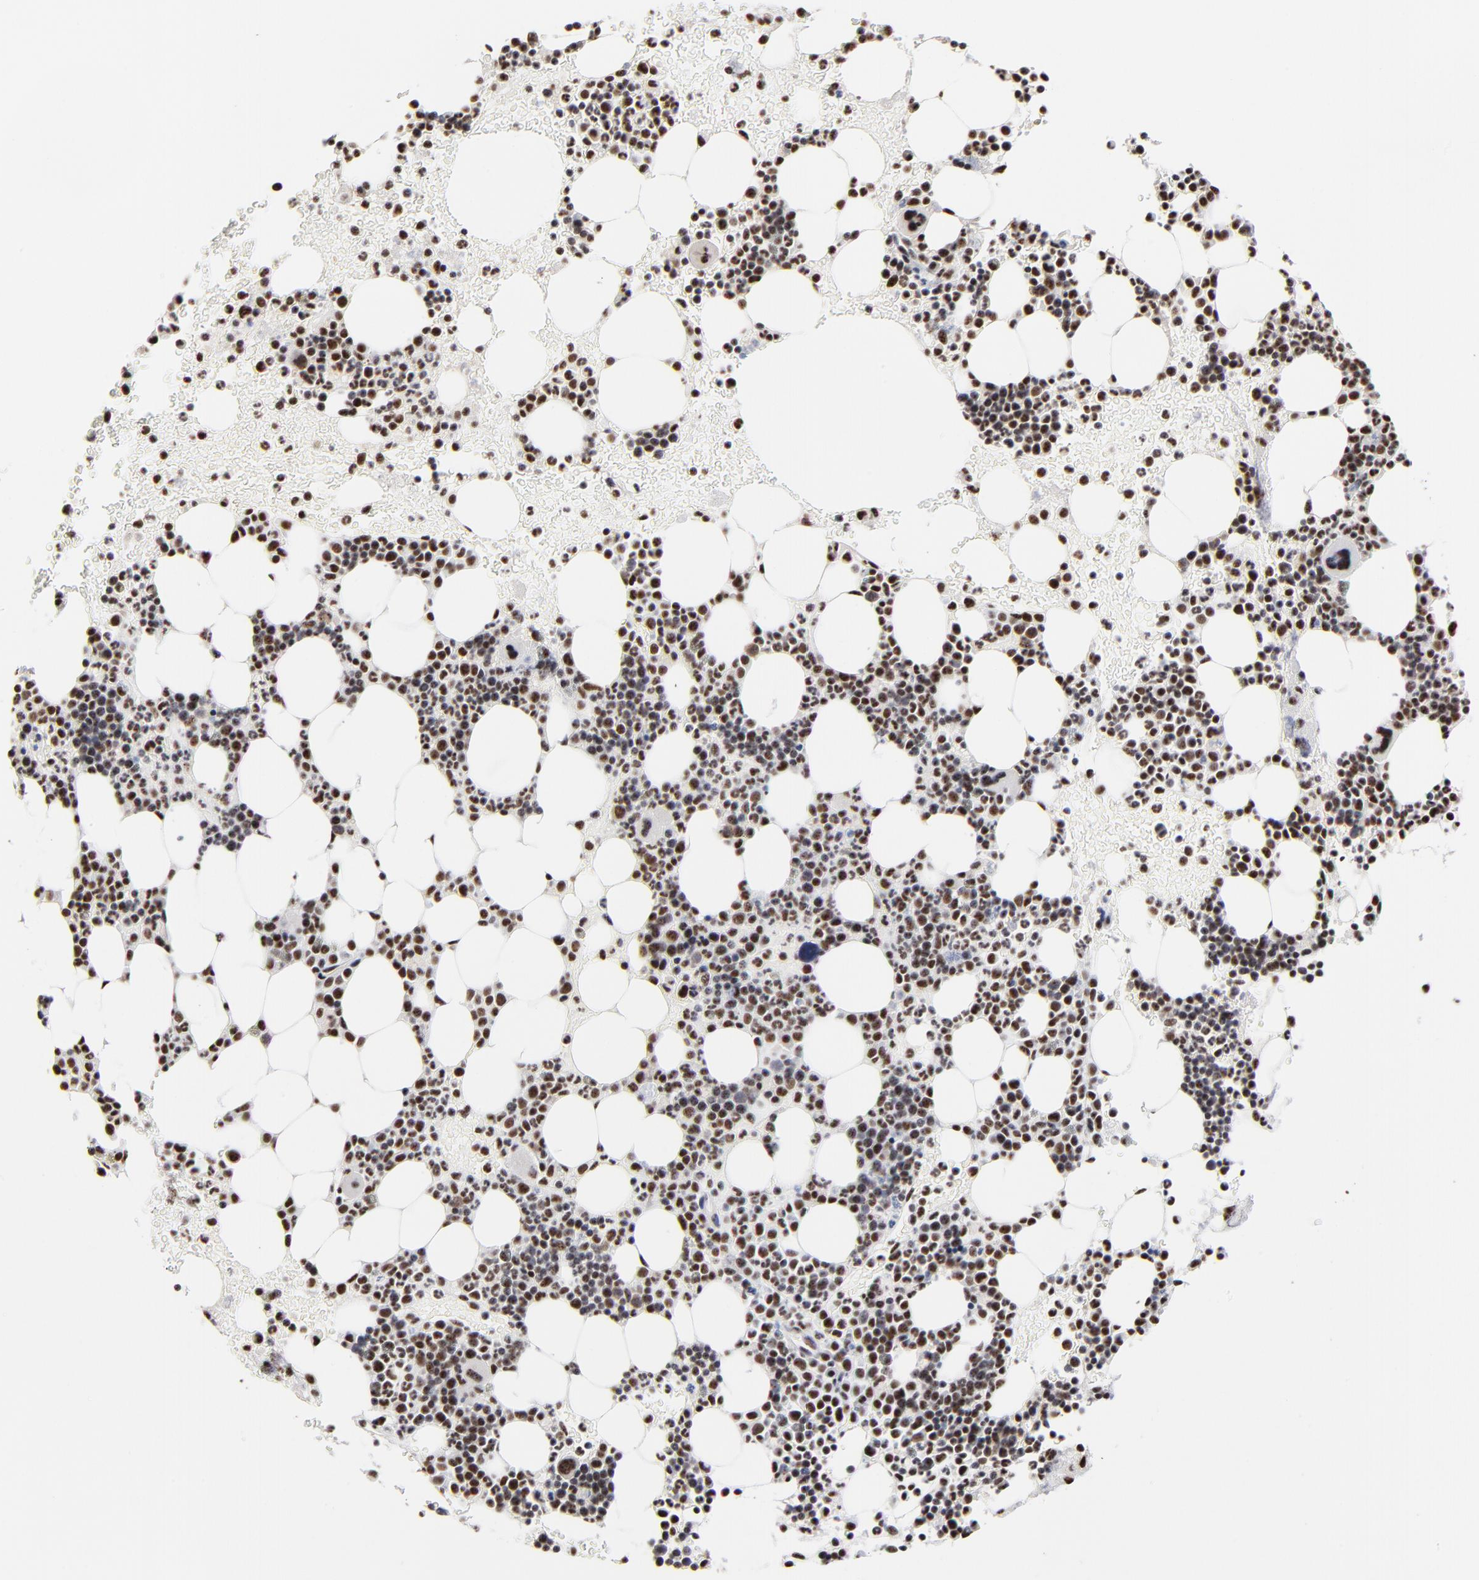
{"staining": {"intensity": "moderate", "quantity": ">75%", "location": "nuclear"}, "tissue": "bone marrow", "cell_type": "Hematopoietic cells", "image_type": "normal", "snomed": [{"axis": "morphology", "description": "Normal tissue, NOS"}, {"axis": "topography", "description": "Bone marrow"}], "caption": "Approximately >75% of hematopoietic cells in unremarkable bone marrow exhibit moderate nuclear protein staining as visualized by brown immunohistochemical staining.", "gene": "MBD4", "patient": {"sex": "male", "age": 17}}